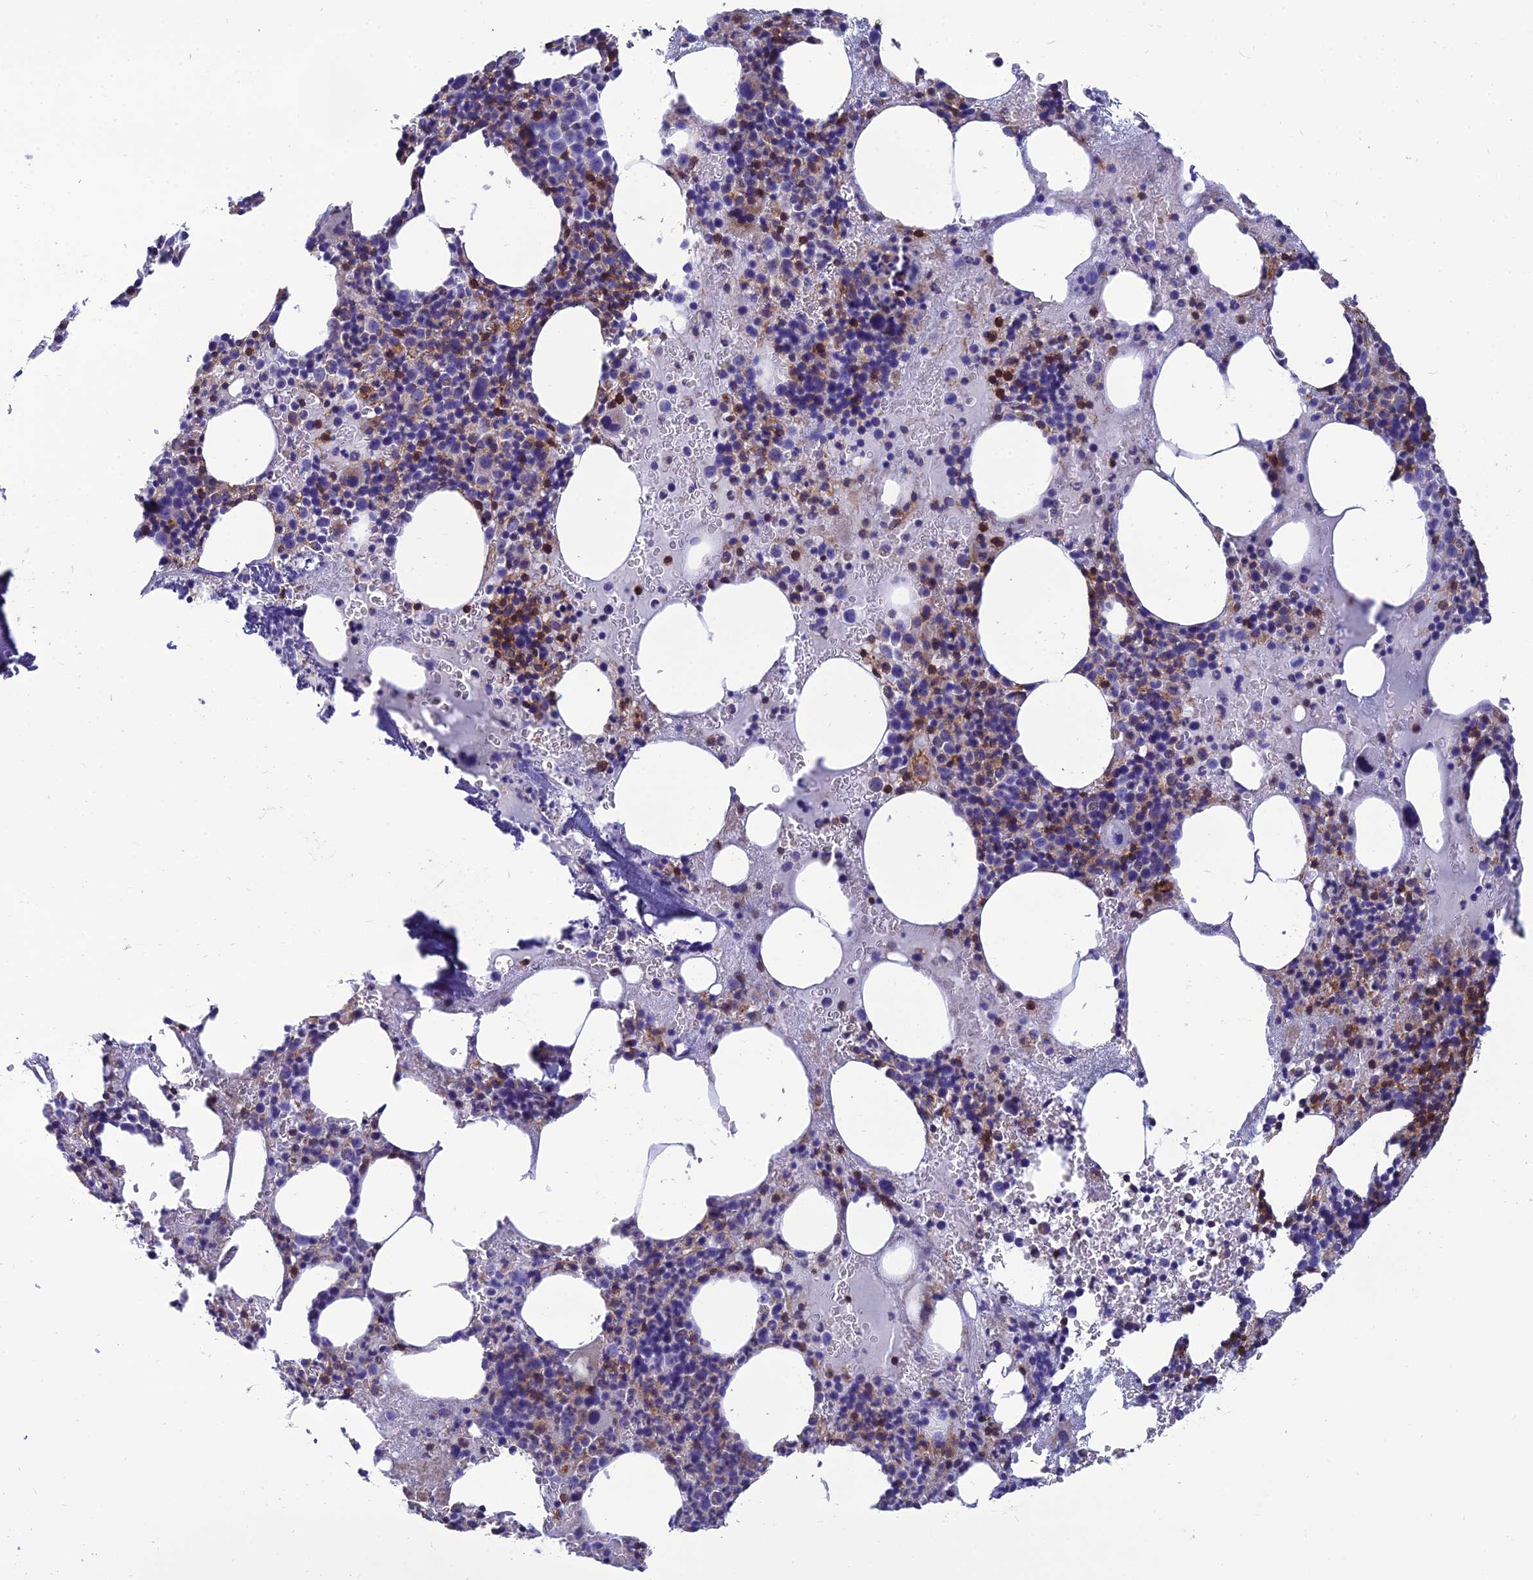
{"staining": {"intensity": "moderate", "quantity": "25%-75%", "location": "cytoplasmic/membranous"}, "tissue": "bone marrow", "cell_type": "Hematopoietic cells", "image_type": "normal", "snomed": [{"axis": "morphology", "description": "Normal tissue, NOS"}, {"axis": "topography", "description": "Bone marrow"}], "caption": "A brown stain shows moderate cytoplasmic/membranous positivity of a protein in hematopoietic cells of benign human bone marrow. The protein is stained brown, and the nuclei are stained in blue (DAB (3,3'-diaminobenzidine) IHC with brightfield microscopy, high magnification).", "gene": "PPP1R18", "patient": {"sex": "male", "age": 75}}